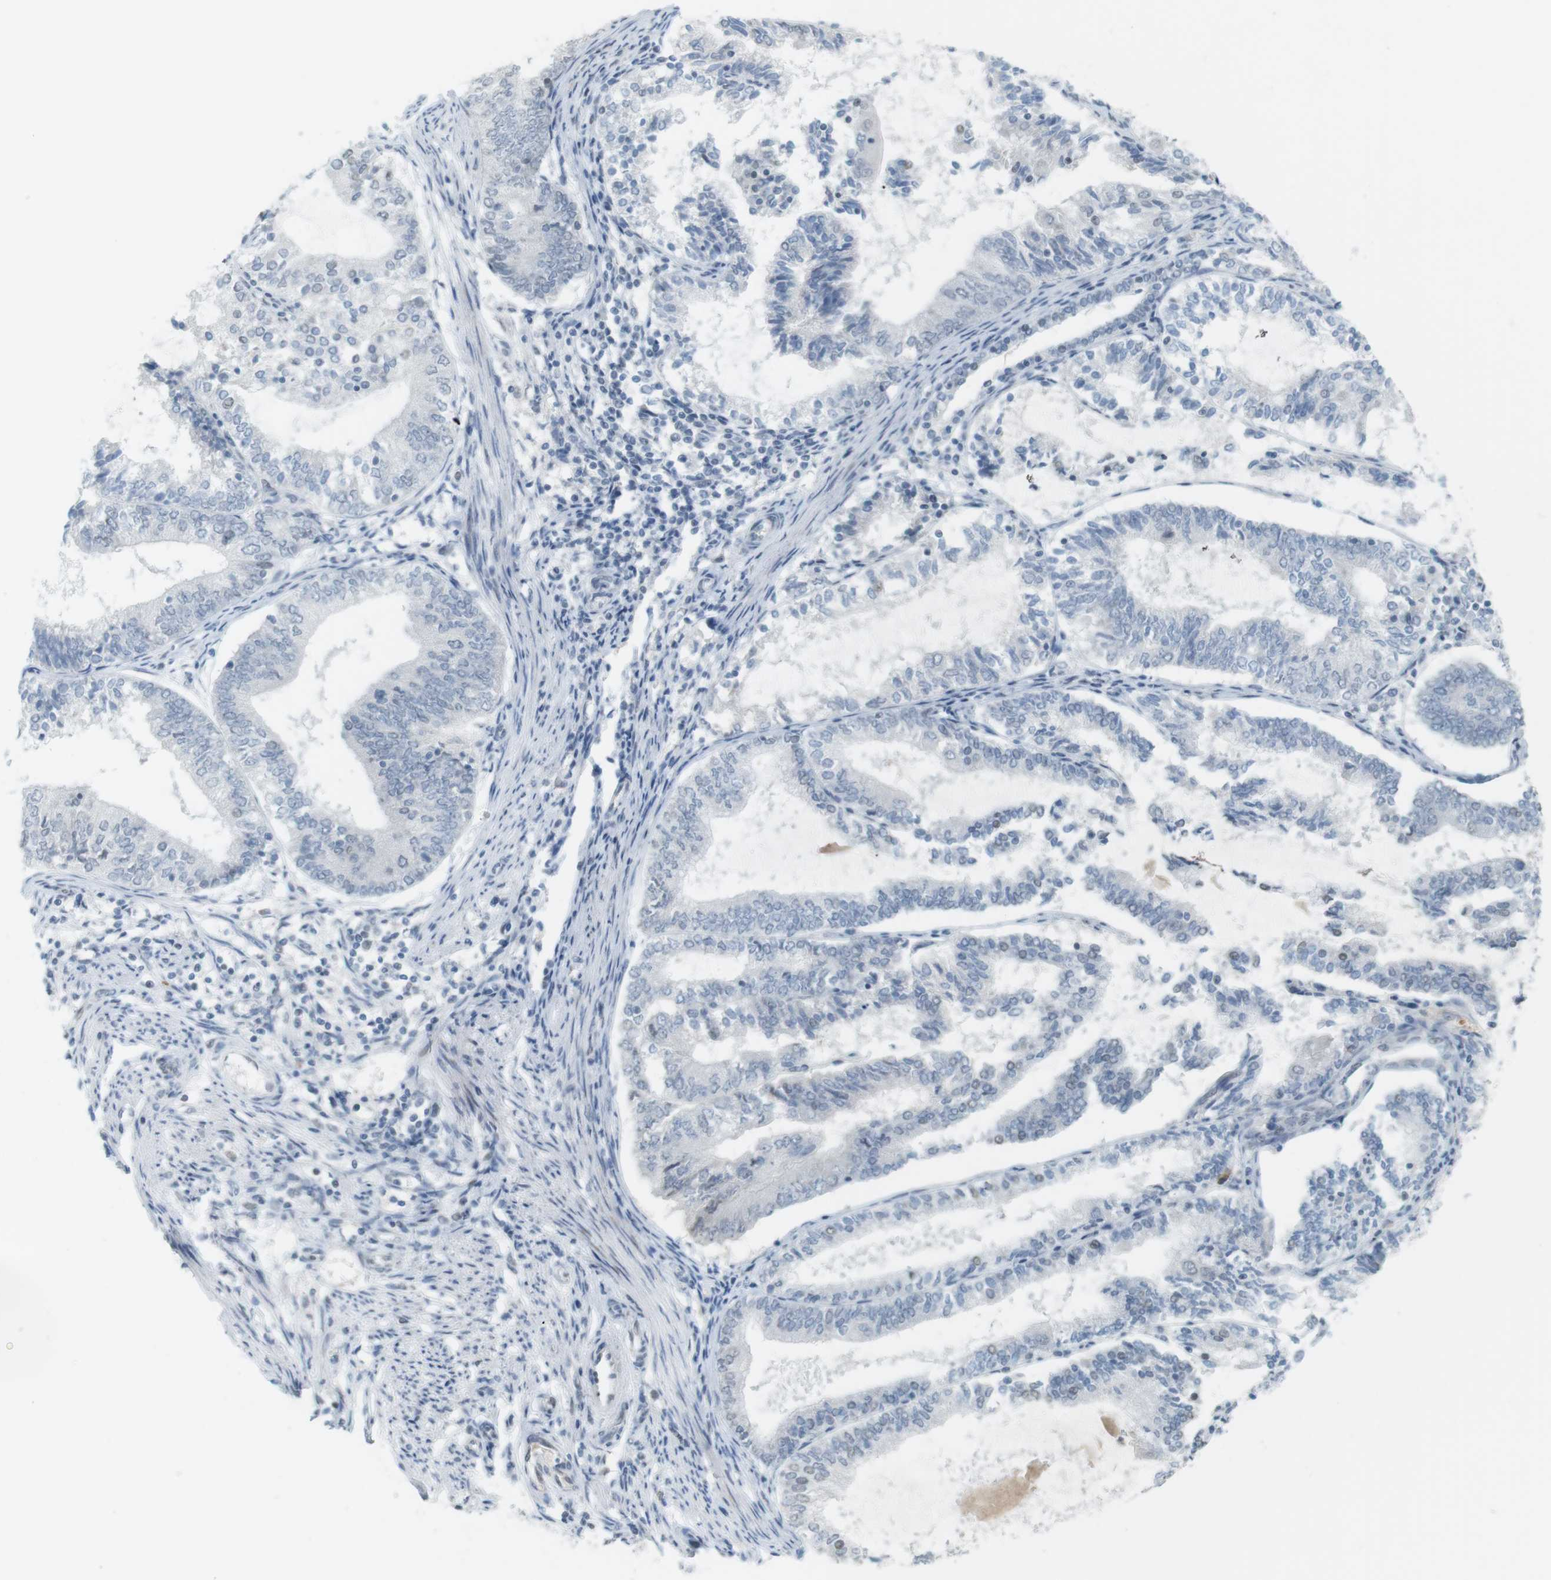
{"staining": {"intensity": "negative", "quantity": "none", "location": "none"}, "tissue": "endometrial cancer", "cell_type": "Tumor cells", "image_type": "cancer", "snomed": [{"axis": "morphology", "description": "Adenocarcinoma, NOS"}, {"axis": "topography", "description": "Endometrium"}], "caption": "Tumor cells show no significant positivity in endometrial adenocarcinoma.", "gene": "DMC1", "patient": {"sex": "female", "age": 81}}